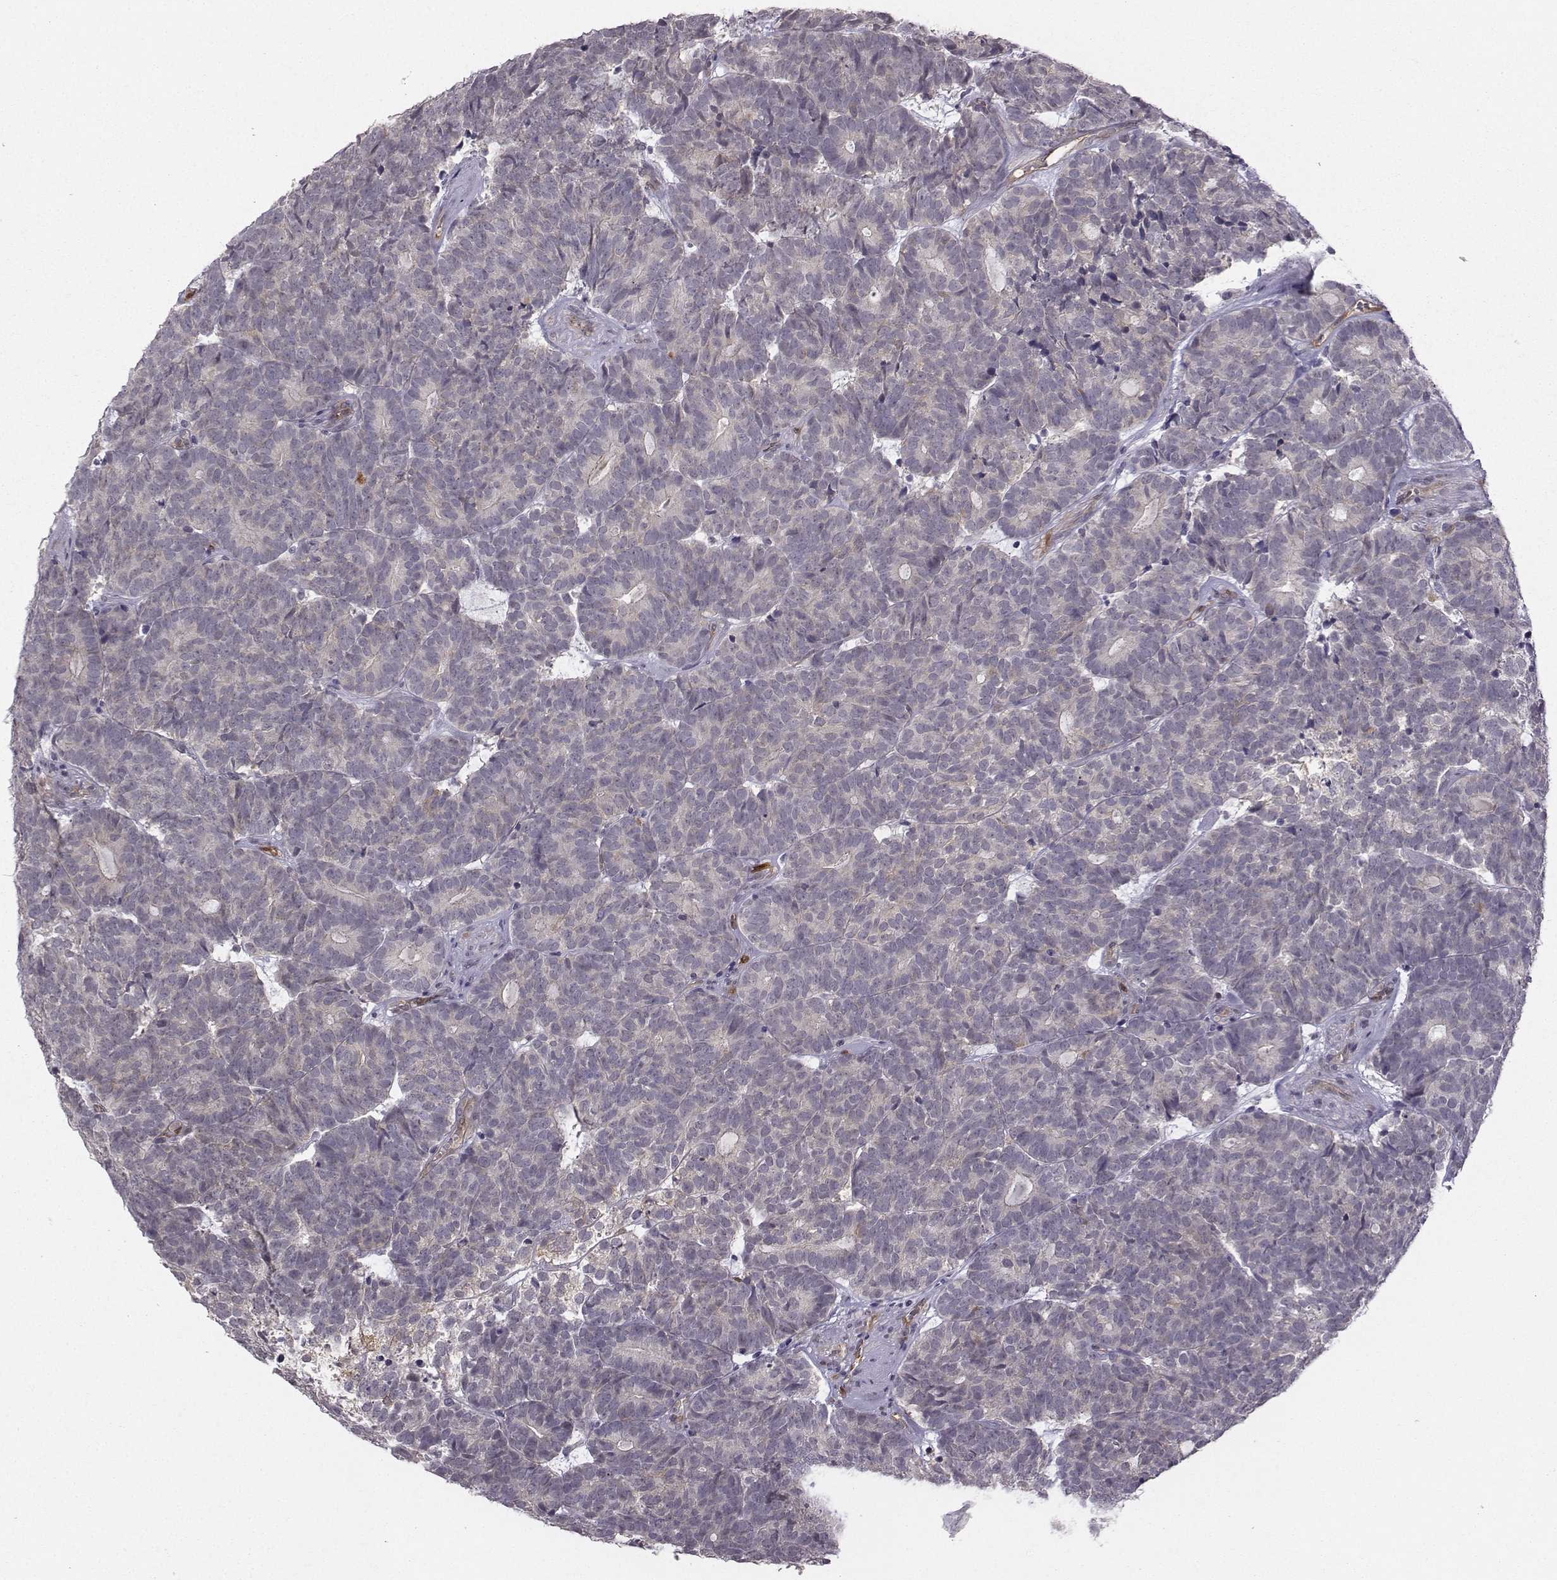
{"staining": {"intensity": "negative", "quantity": "none", "location": "none"}, "tissue": "head and neck cancer", "cell_type": "Tumor cells", "image_type": "cancer", "snomed": [{"axis": "morphology", "description": "Adenocarcinoma, NOS"}, {"axis": "topography", "description": "Head-Neck"}], "caption": "Tumor cells are negative for brown protein staining in adenocarcinoma (head and neck).", "gene": "NQO1", "patient": {"sex": "female", "age": 81}}